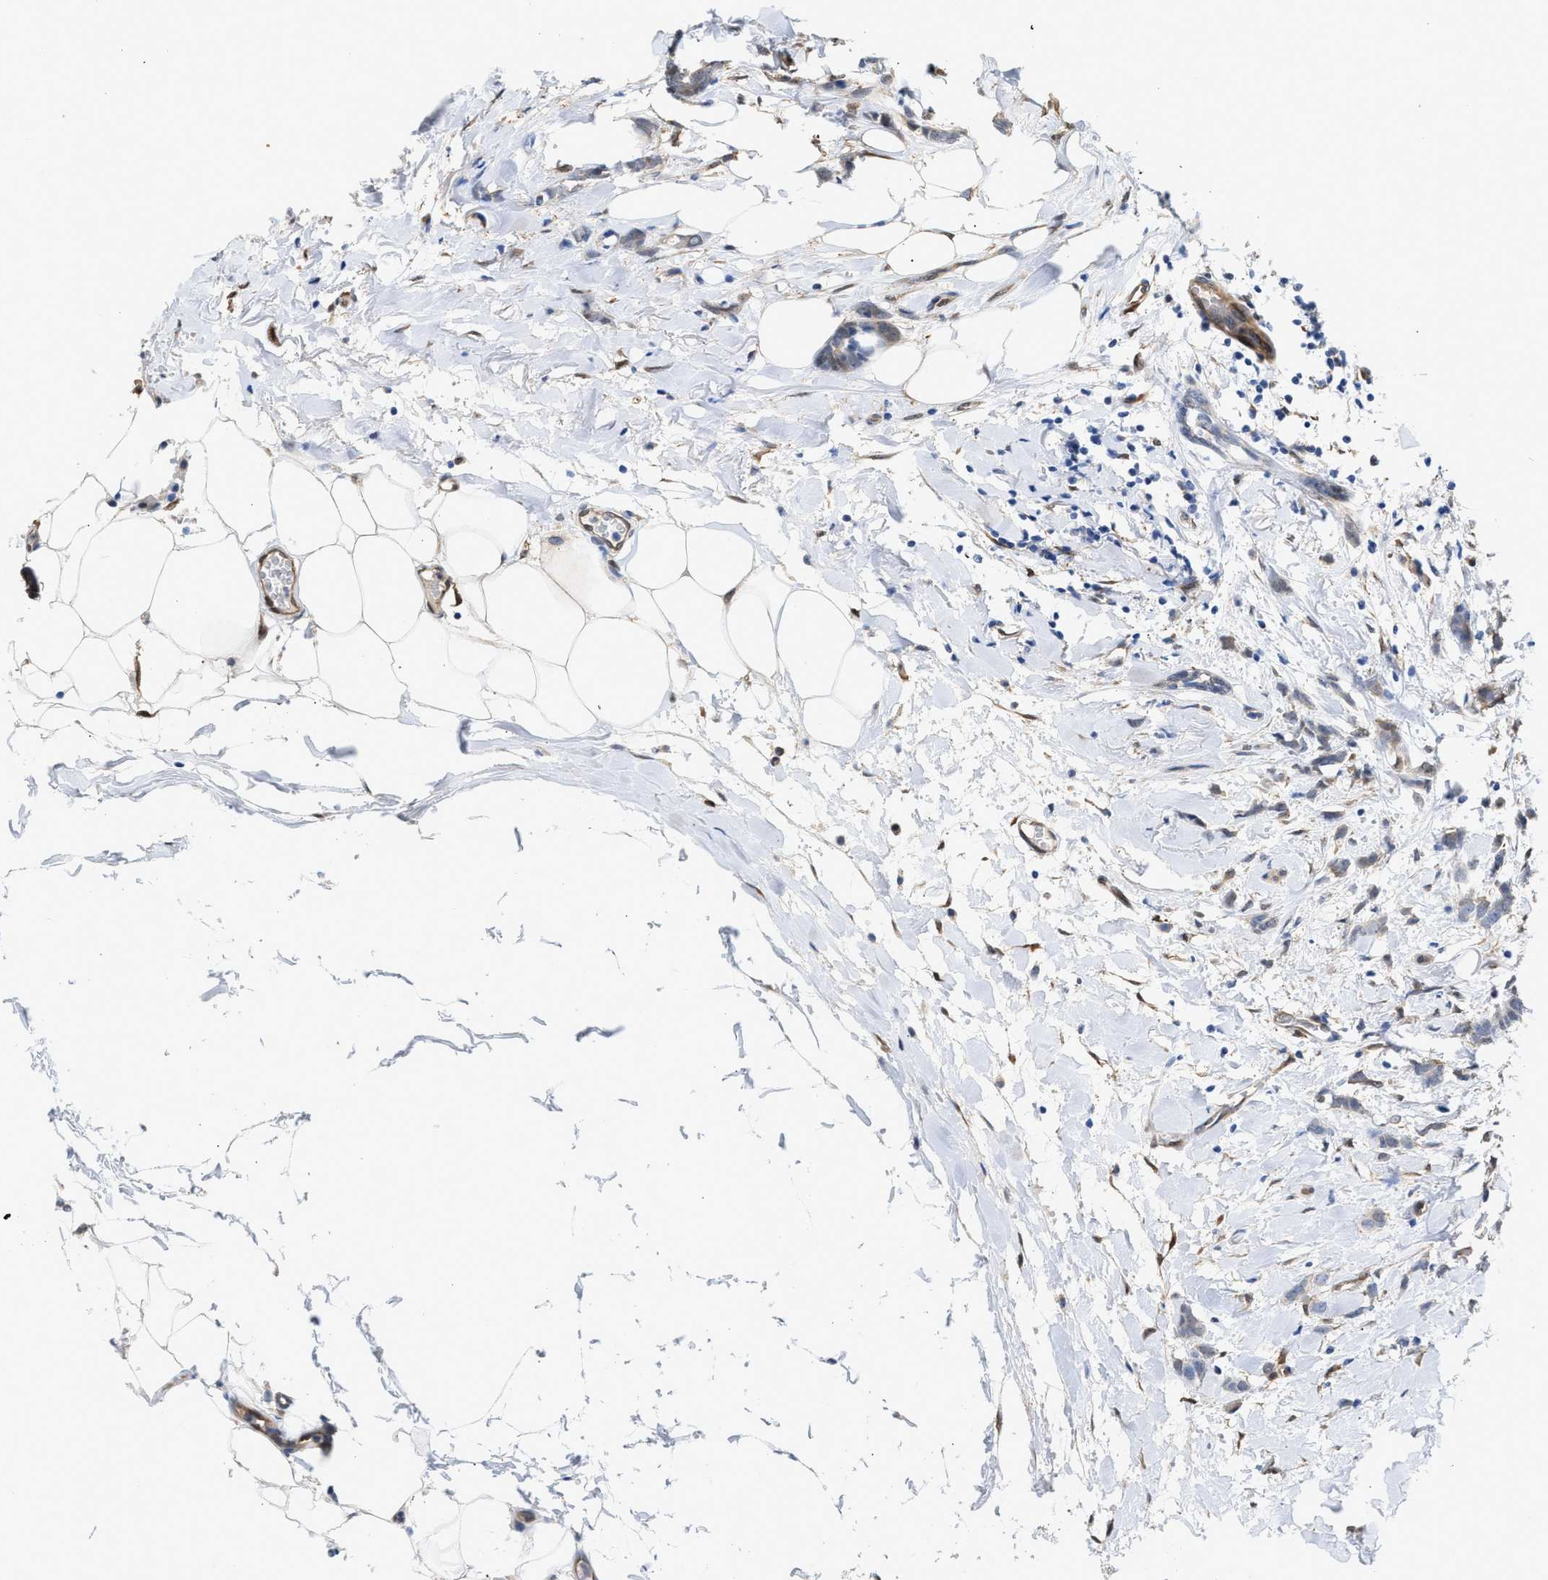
{"staining": {"intensity": "negative", "quantity": "none", "location": "none"}, "tissue": "breast cancer", "cell_type": "Tumor cells", "image_type": "cancer", "snomed": [{"axis": "morphology", "description": "Lobular carcinoma, in situ"}, {"axis": "morphology", "description": "Lobular carcinoma"}, {"axis": "topography", "description": "Breast"}], "caption": "Immunohistochemistry (IHC) micrograph of human breast lobular carcinoma stained for a protein (brown), which exhibits no expression in tumor cells. (DAB IHC visualized using brightfield microscopy, high magnification).", "gene": "TP53I3", "patient": {"sex": "female", "age": 41}}